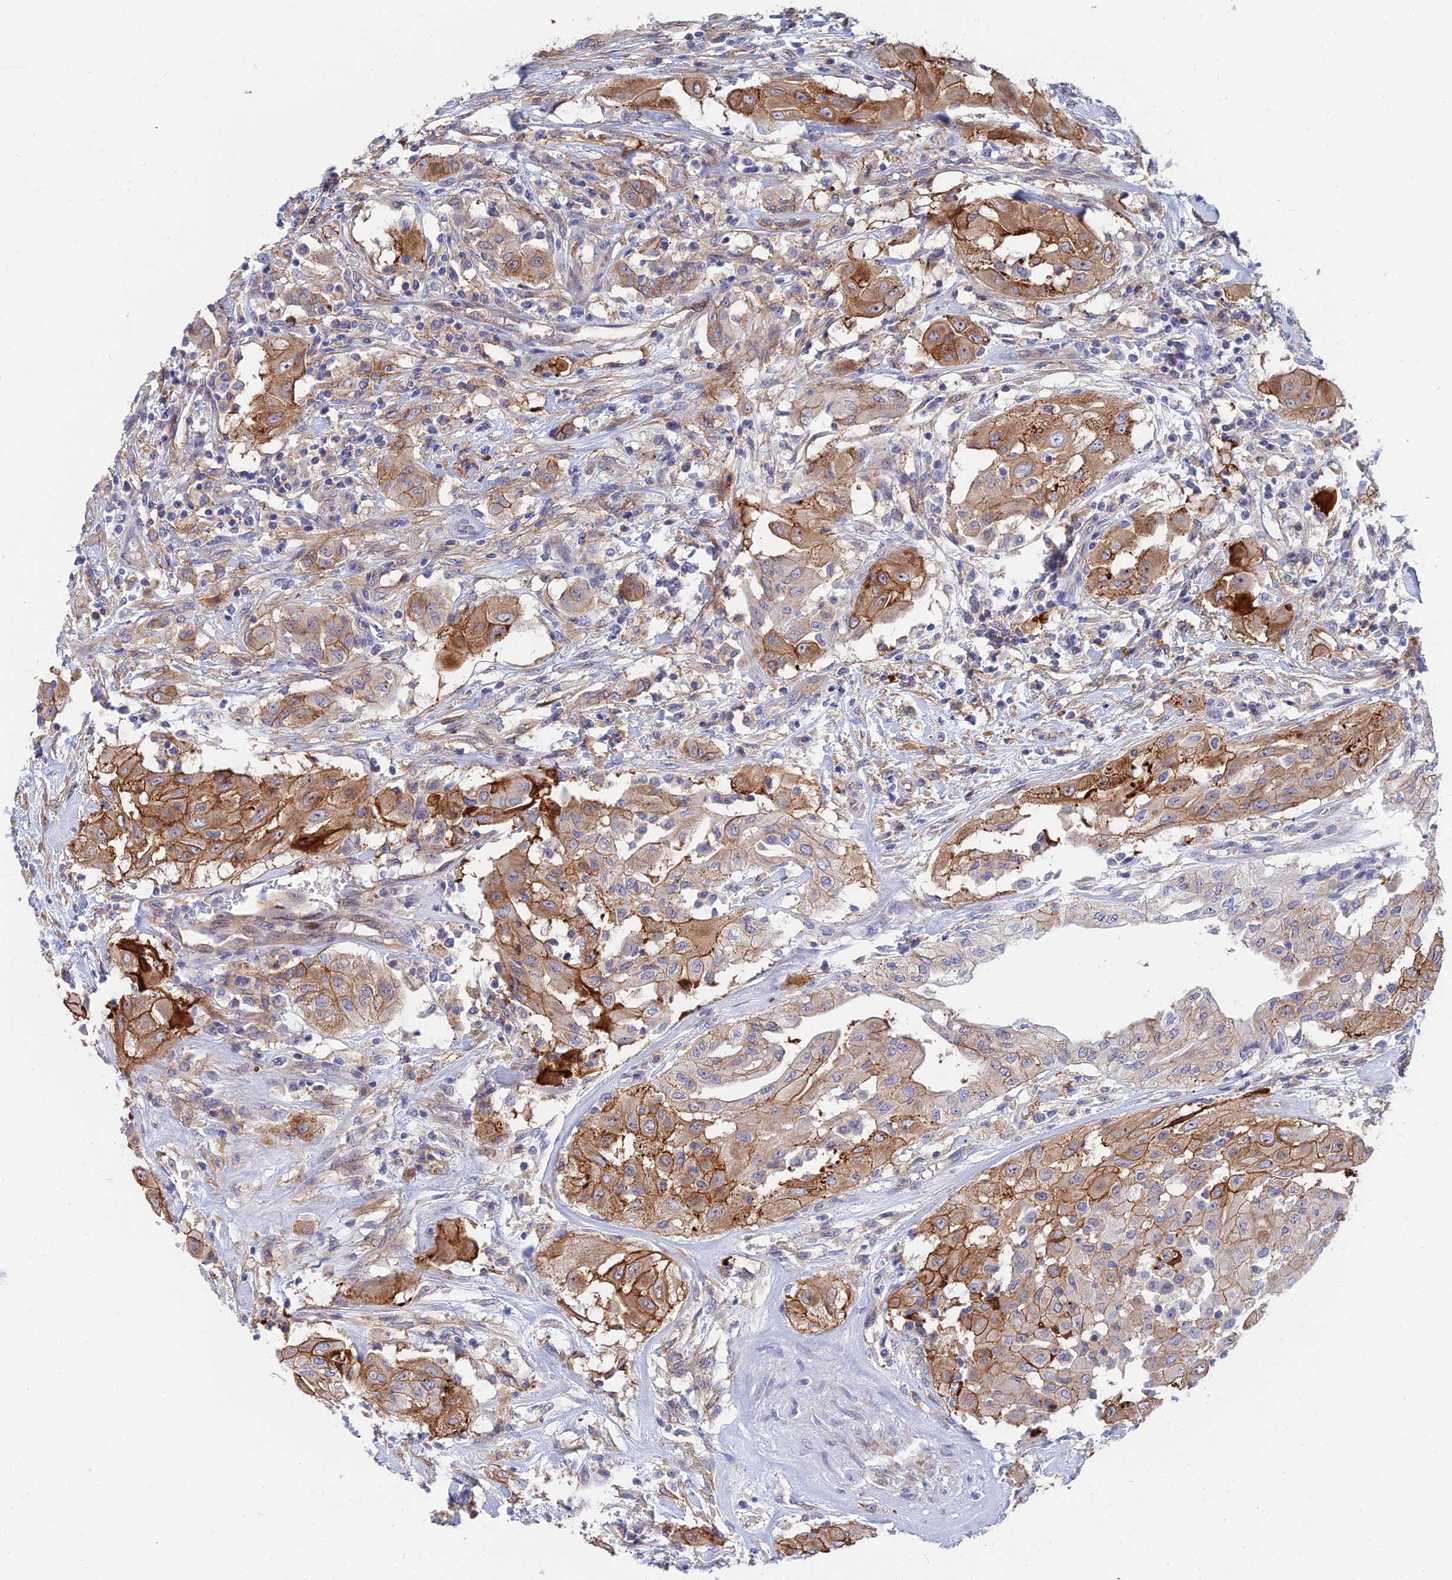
{"staining": {"intensity": "moderate", "quantity": ">75%", "location": "cytoplasmic/membranous"}, "tissue": "thyroid cancer", "cell_type": "Tumor cells", "image_type": "cancer", "snomed": [{"axis": "morphology", "description": "Papillary adenocarcinoma, NOS"}, {"axis": "topography", "description": "Thyroid gland"}], "caption": "Thyroid cancer (papillary adenocarcinoma) was stained to show a protein in brown. There is medium levels of moderate cytoplasmic/membranous expression in approximately >75% of tumor cells. The staining is performed using DAB (3,3'-diaminobenzidine) brown chromogen to label protein expression. The nuclei are counter-stained blue using hematoxylin.", "gene": "TRIM43B", "patient": {"sex": "female", "age": 59}}